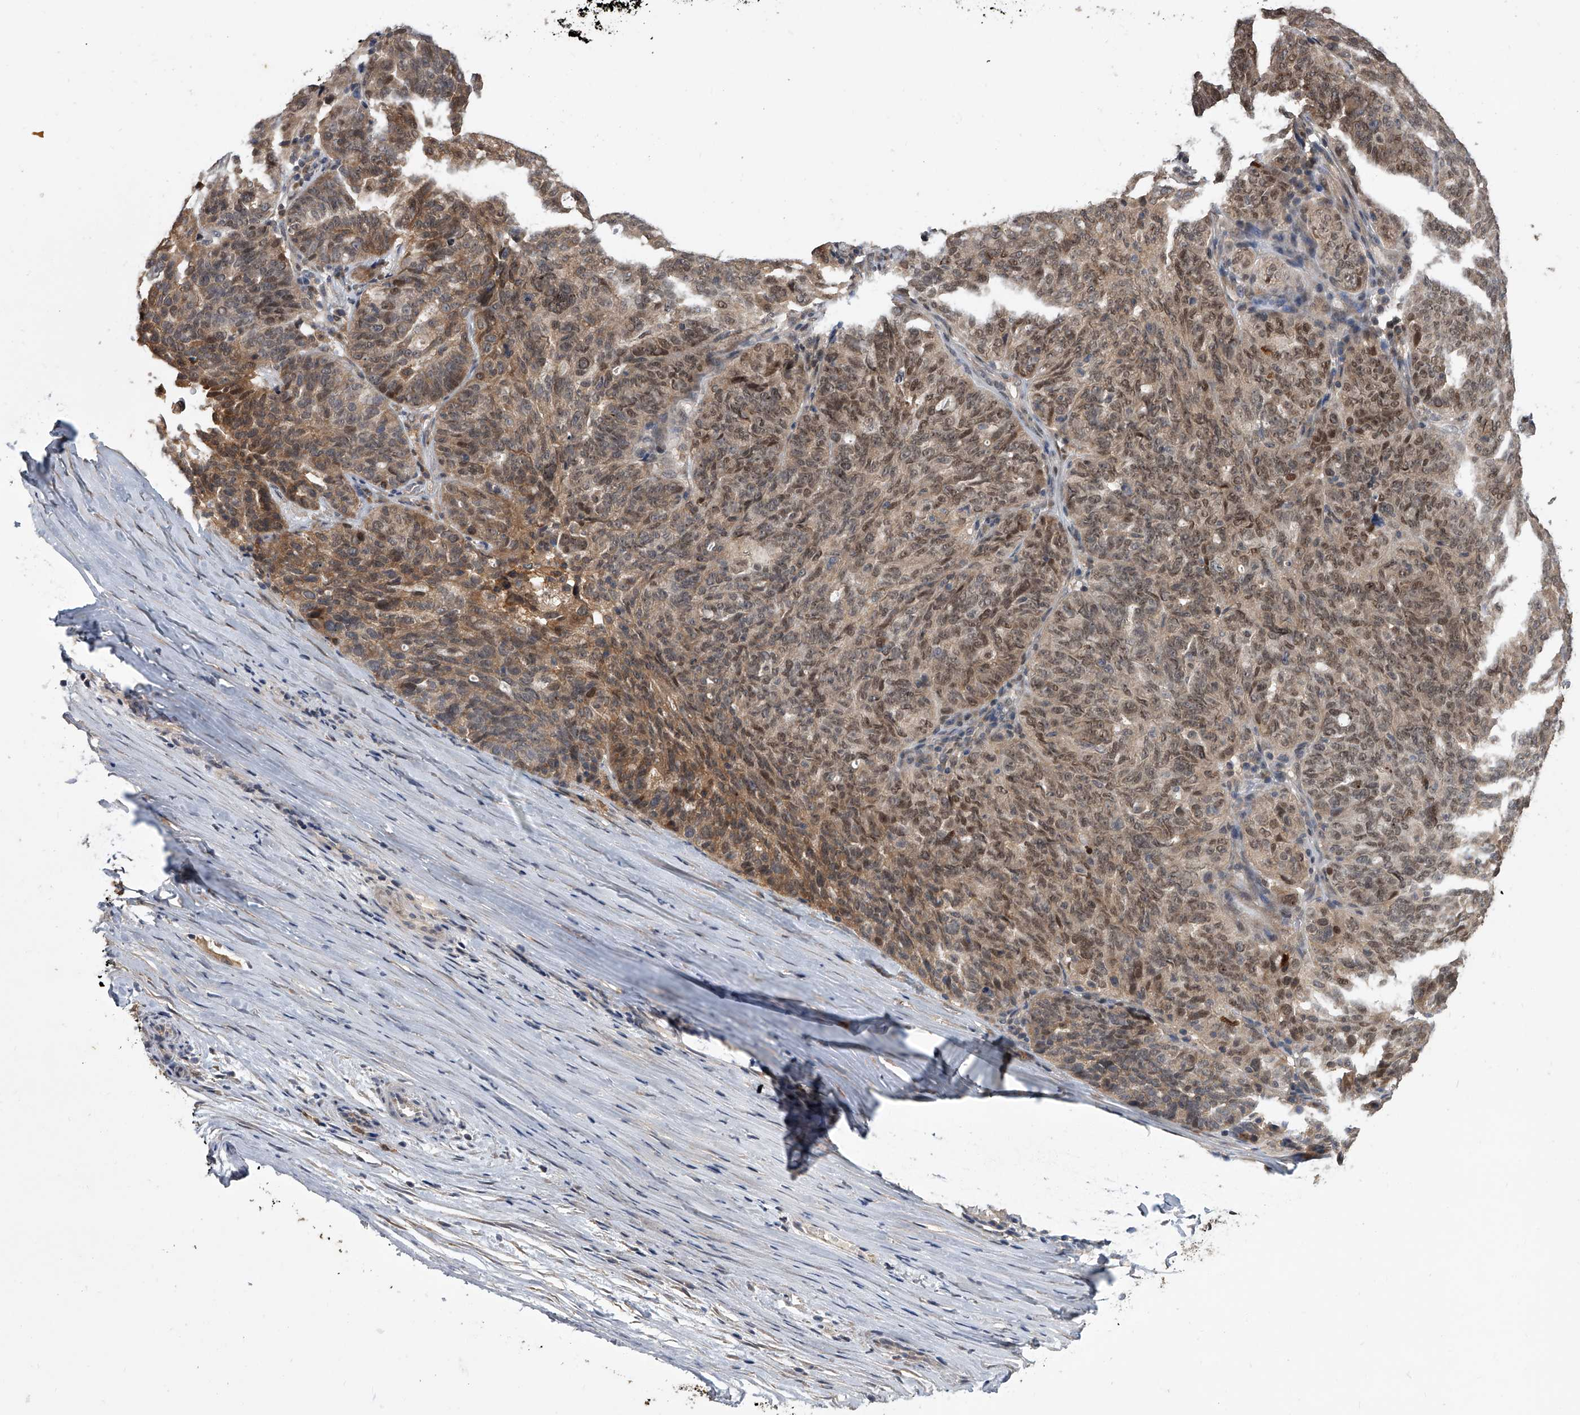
{"staining": {"intensity": "moderate", "quantity": ">75%", "location": "cytoplasmic/membranous,nuclear"}, "tissue": "ovarian cancer", "cell_type": "Tumor cells", "image_type": "cancer", "snomed": [{"axis": "morphology", "description": "Cystadenocarcinoma, serous, NOS"}, {"axis": "topography", "description": "Ovary"}], "caption": "Protein analysis of ovarian cancer tissue displays moderate cytoplasmic/membranous and nuclear expression in approximately >75% of tumor cells.", "gene": "BHLHE23", "patient": {"sex": "female", "age": 59}}